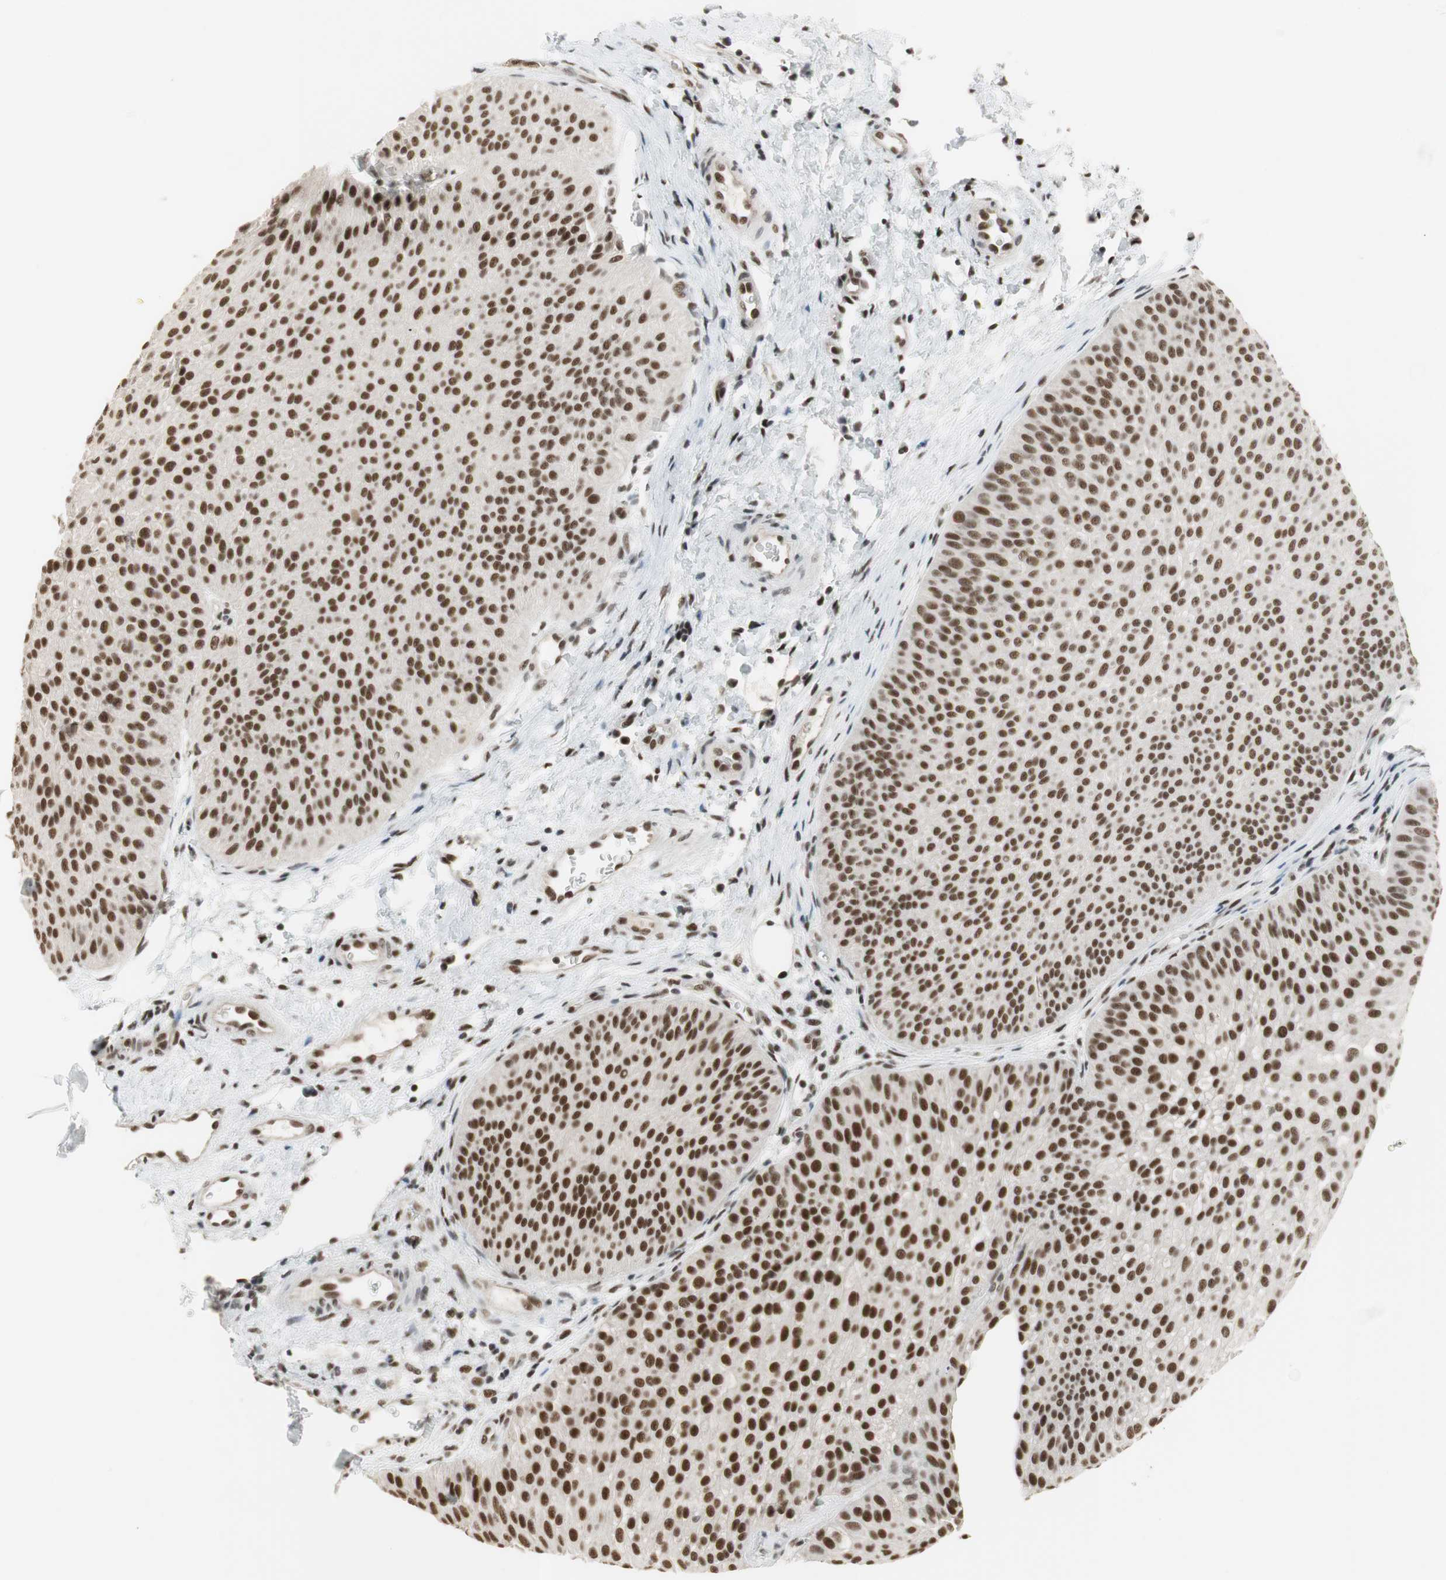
{"staining": {"intensity": "strong", "quantity": ">75%", "location": "nuclear"}, "tissue": "urothelial cancer", "cell_type": "Tumor cells", "image_type": "cancer", "snomed": [{"axis": "morphology", "description": "Urothelial carcinoma, Low grade"}, {"axis": "topography", "description": "Urinary bladder"}], "caption": "This image exhibits urothelial cancer stained with IHC to label a protein in brown. The nuclear of tumor cells show strong positivity for the protein. Nuclei are counter-stained blue.", "gene": "RTF1", "patient": {"sex": "female", "age": 60}}